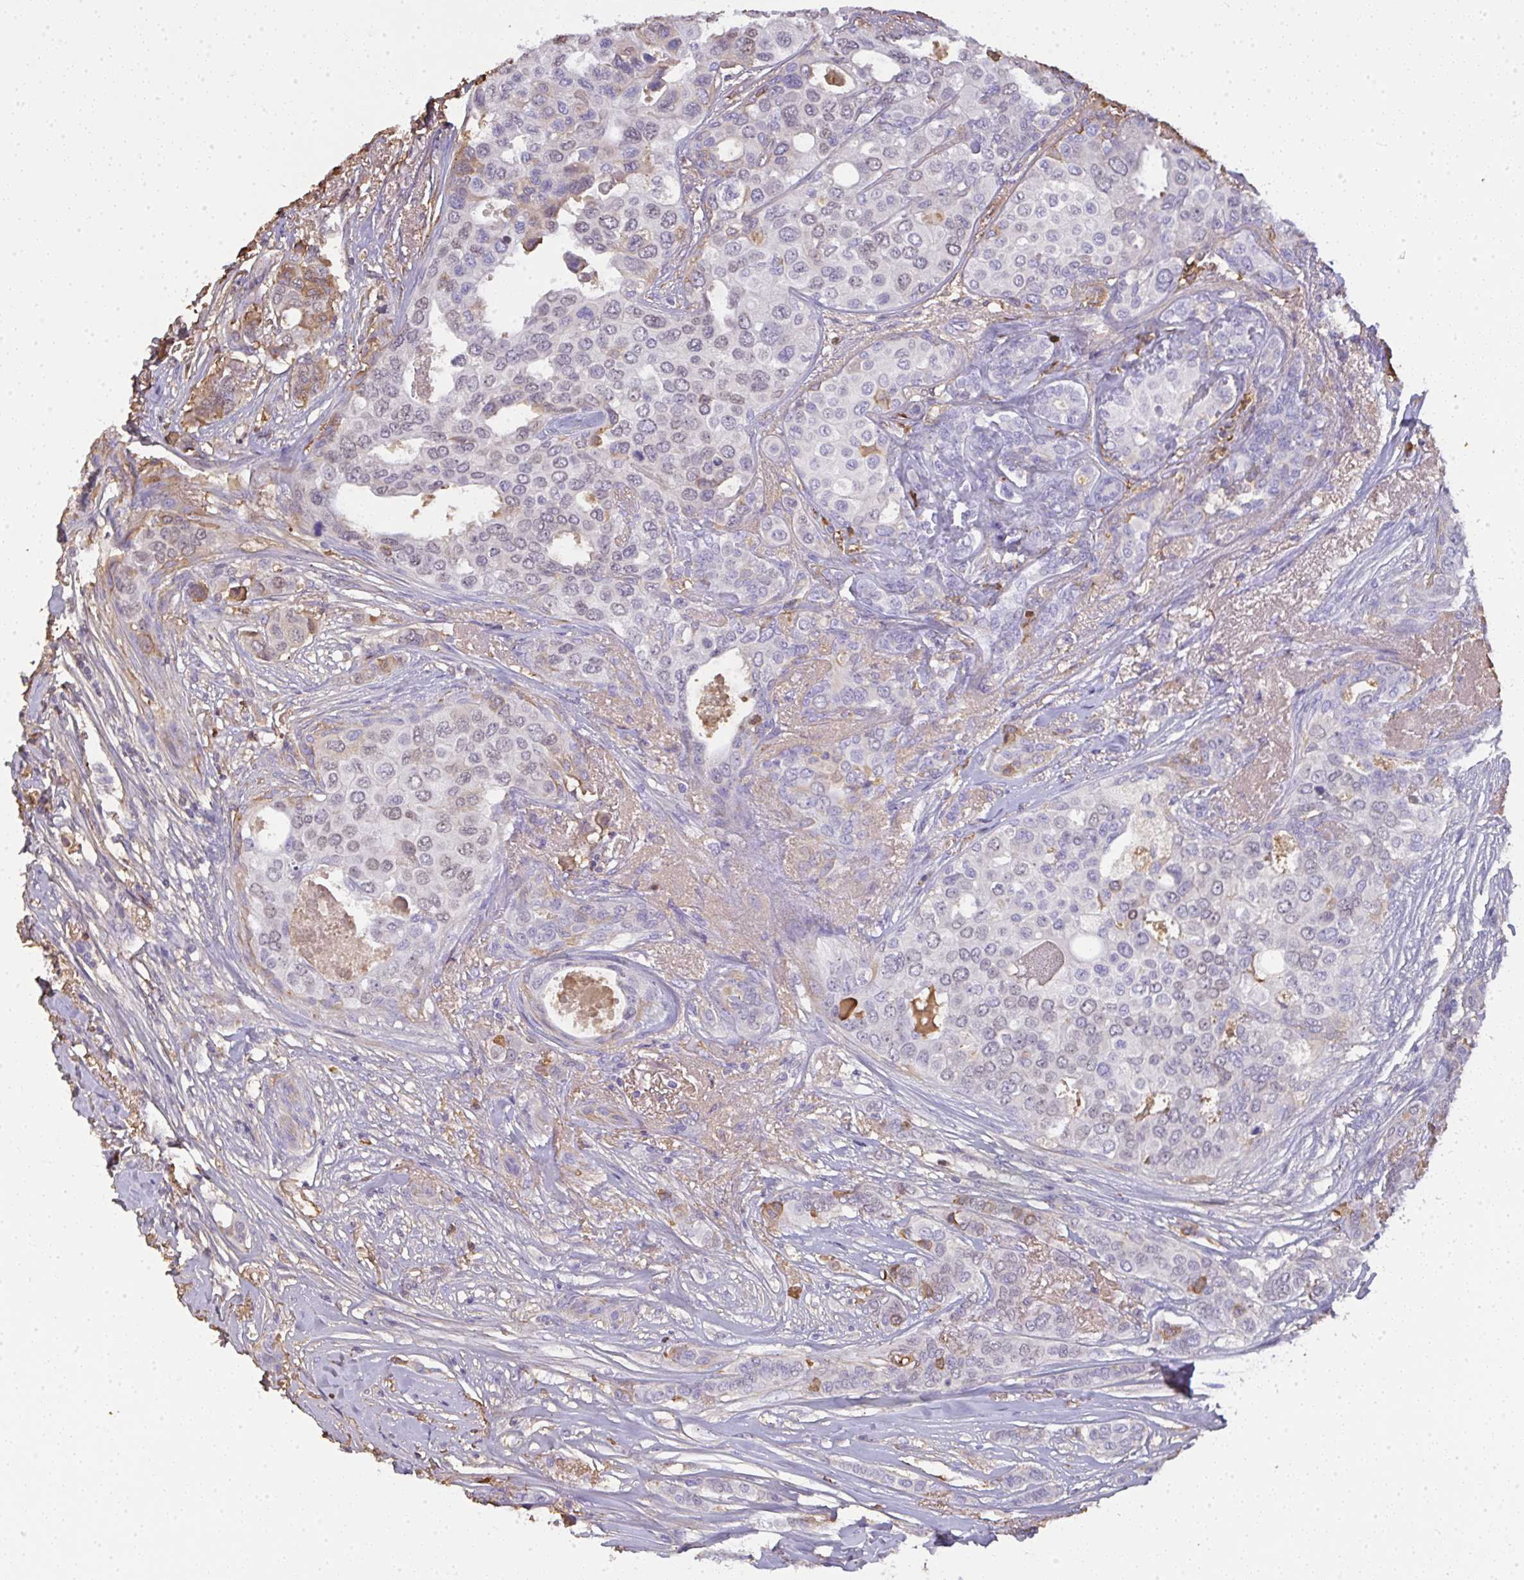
{"staining": {"intensity": "weak", "quantity": "25%-75%", "location": "cytoplasmic/membranous"}, "tissue": "breast cancer", "cell_type": "Tumor cells", "image_type": "cancer", "snomed": [{"axis": "morphology", "description": "Lobular carcinoma"}, {"axis": "topography", "description": "Breast"}], "caption": "Weak cytoplasmic/membranous expression for a protein is seen in about 25%-75% of tumor cells of breast cancer using IHC.", "gene": "SMYD5", "patient": {"sex": "female", "age": 51}}